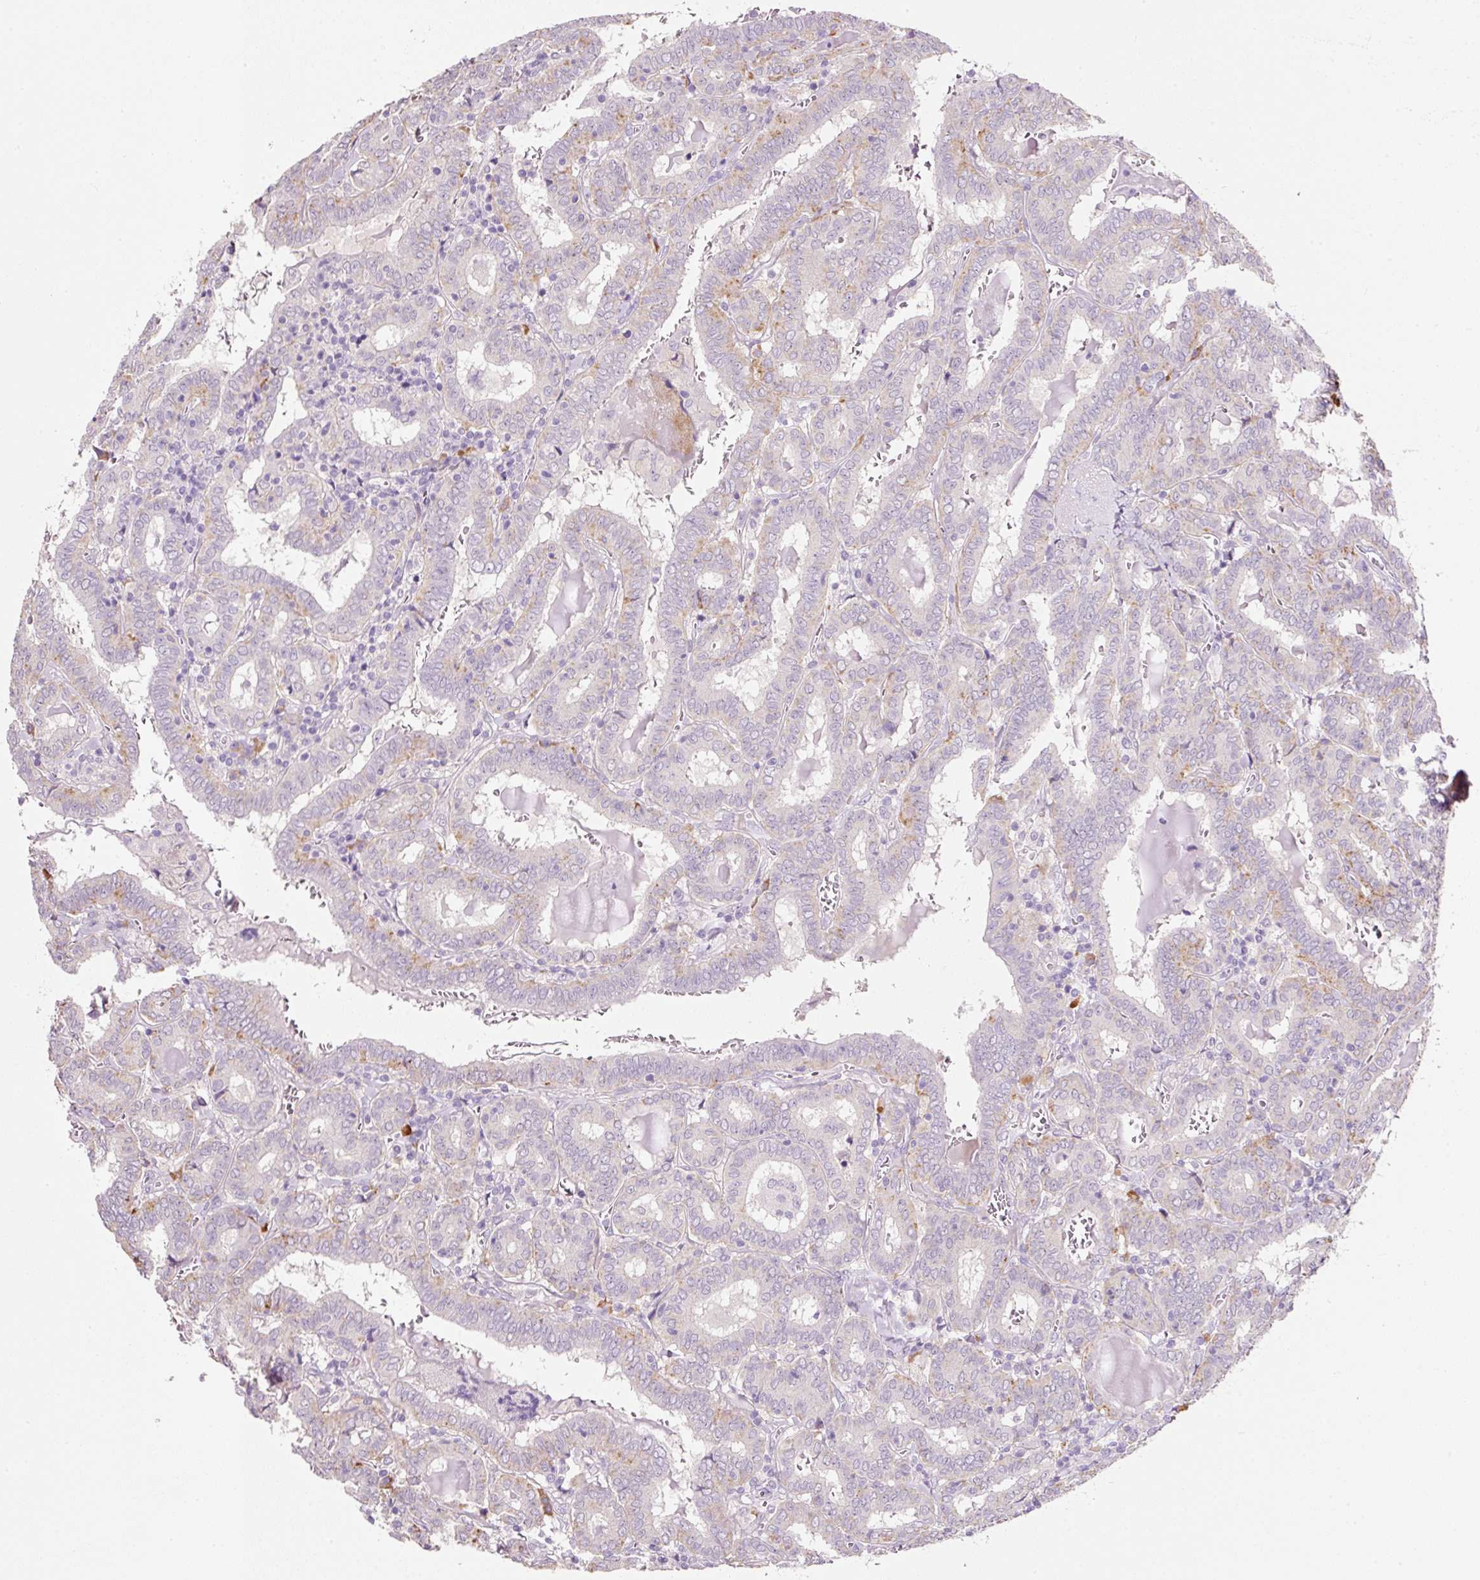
{"staining": {"intensity": "moderate", "quantity": "<25%", "location": "cytoplasmic/membranous"}, "tissue": "thyroid cancer", "cell_type": "Tumor cells", "image_type": "cancer", "snomed": [{"axis": "morphology", "description": "Papillary adenocarcinoma, NOS"}, {"axis": "topography", "description": "Thyroid gland"}], "caption": "Thyroid cancer (papillary adenocarcinoma) stained with immunohistochemistry (IHC) exhibits moderate cytoplasmic/membranous expression in approximately <25% of tumor cells.", "gene": "TENT5C", "patient": {"sex": "female", "age": 72}}